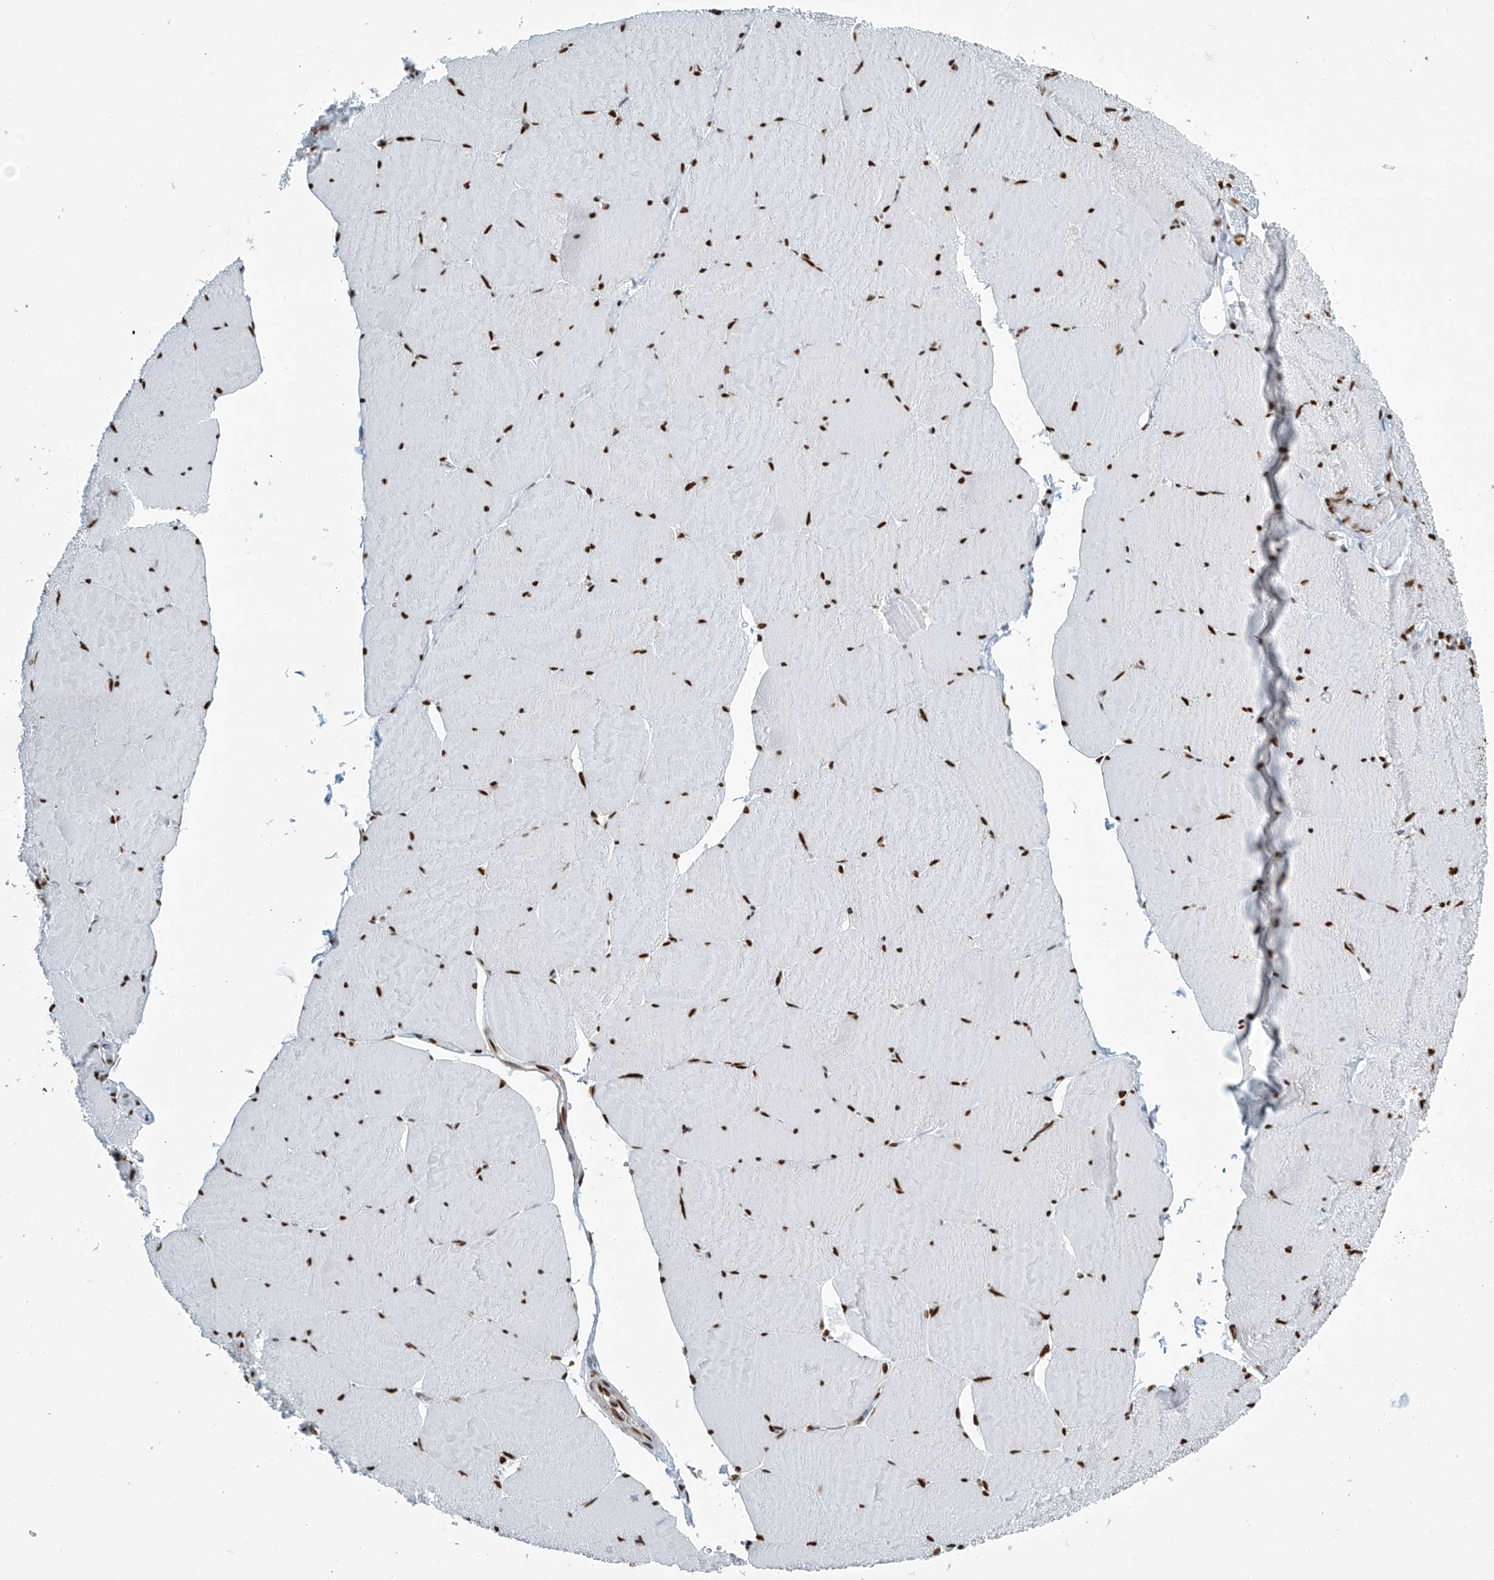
{"staining": {"intensity": "strong", "quantity": ">75%", "location": "nuclear"}, "tissue": "skeletal muscle", "cell_type": "Myocytes", "image_type": "normal", "snomed": [{"axis": "morphology", "description": "Normal tissue, NOS"}, {"axis": "topography", "description": "Skeletal muscle"}, {"axis": "topography", "description": "Head-Neck"}], "caption": "This image displays benign skeletal muscle stained with immunohistochemistry to label a protein in brown. The nuclear of myocytes show strong positivity for the protein. Nuclei are counter-stained blue.", "gene": "ENSG00000257390", "patient": {"sex": "male", "age": 66}}